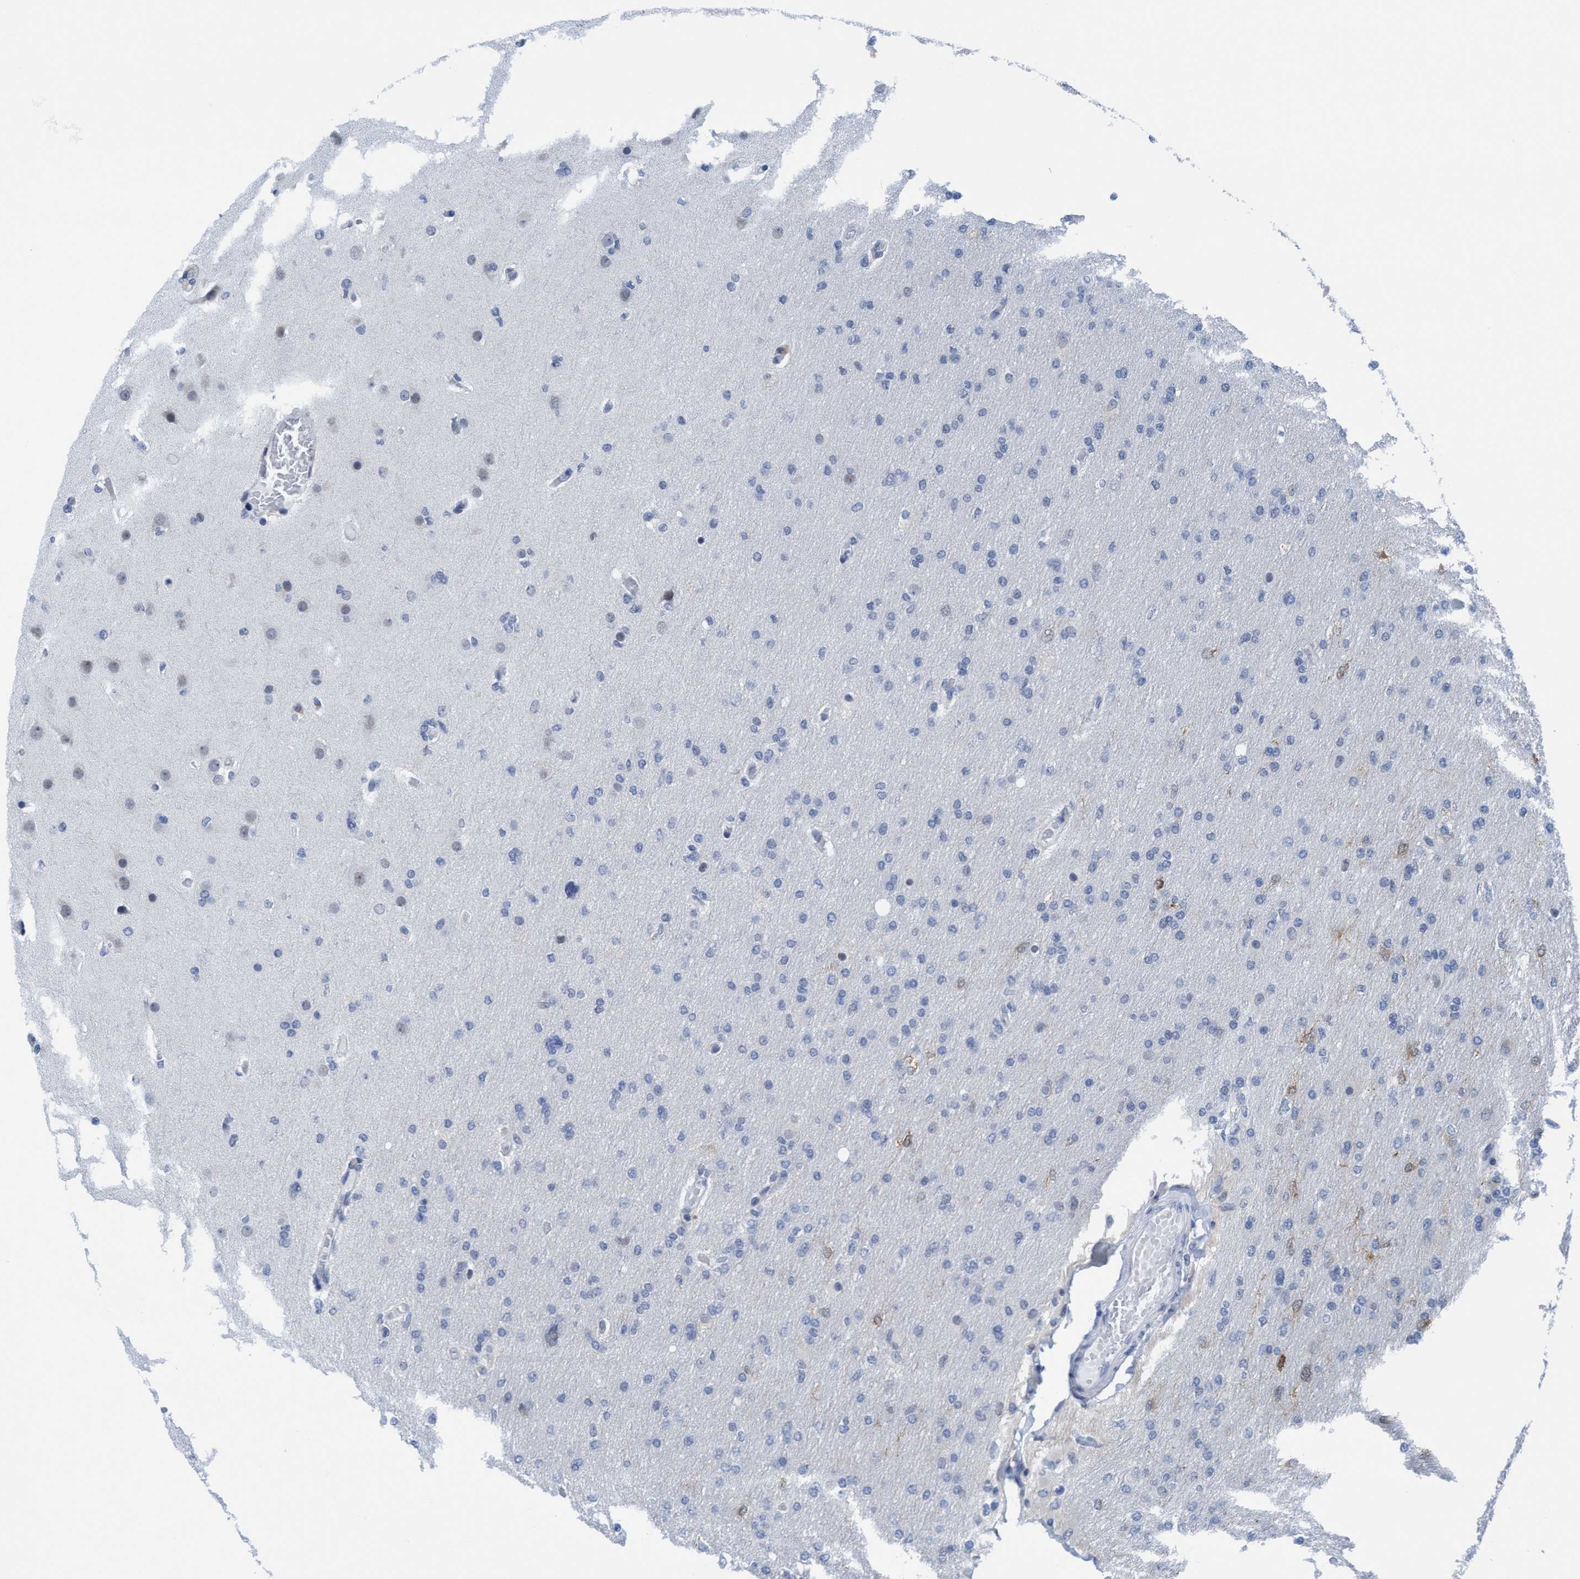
{"staining": {"intensity": "moderate", "quantity": "<25%", "location": "cytoplasmic/membranous"}, "tissue": "glioma", "cell_type": "Tumor cells", "image_type": "cancer", "snomed": [{"axis": "morphology", "description": "Glioma, malignant, High grade"}, {"axis": "topography", "description": "Cerebral cortex"}], "caption": "High-grade glioma (malignant) tissue demonstrates moderate cytoplasmic/membranous staining in about <25% of tumor cells, visualized by immunohistochemistry. The protein of interest is shown in brown color, while the nuclei are stained blue.", "gene": "DNAI1", "patient": {"sex": "female", "age": 36}}